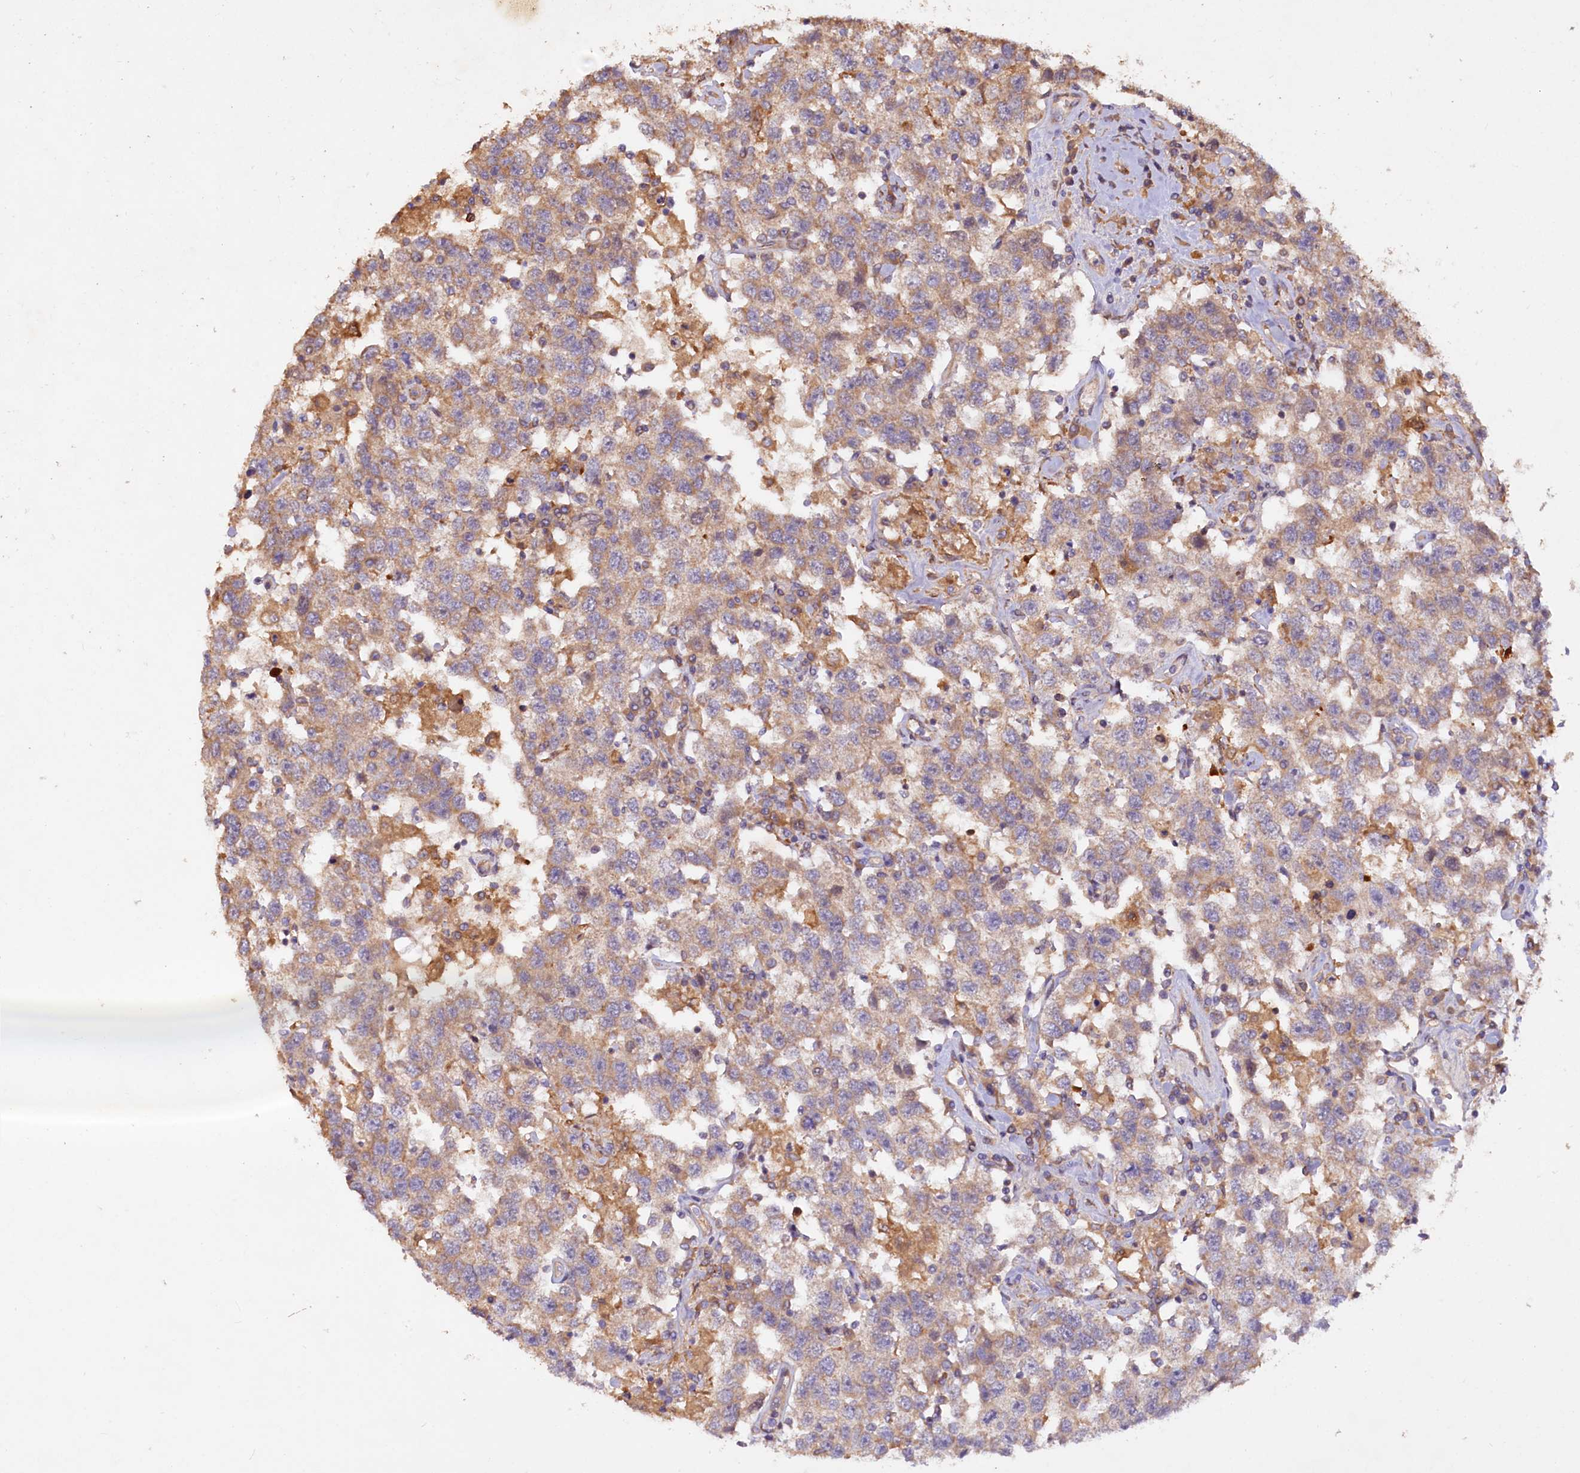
{"staining": {"intensity": "weak", "quantity": "25%-75%", "location": "cytoplasmic/membranous"}, "tissue": "testis cancer", "cell_type": "Tumor cells", "image_type": "cancer", "snomed": [{"axis": "morphology", "description": "Seminoma, NOS"}, {"axis": "topography", "description": "Testis"}], "caption": "The histopathology image reveals a brown stain indicating the presence of a protein in the cytoplasmic/membranous of tumor cells in testis seminoma. Immunohistochemistry (ihc) stains the protein in brown and the nuclei are stained blue.", "gene": "ETFBKMT", "patient": {"sex": "male", "age": 41}}